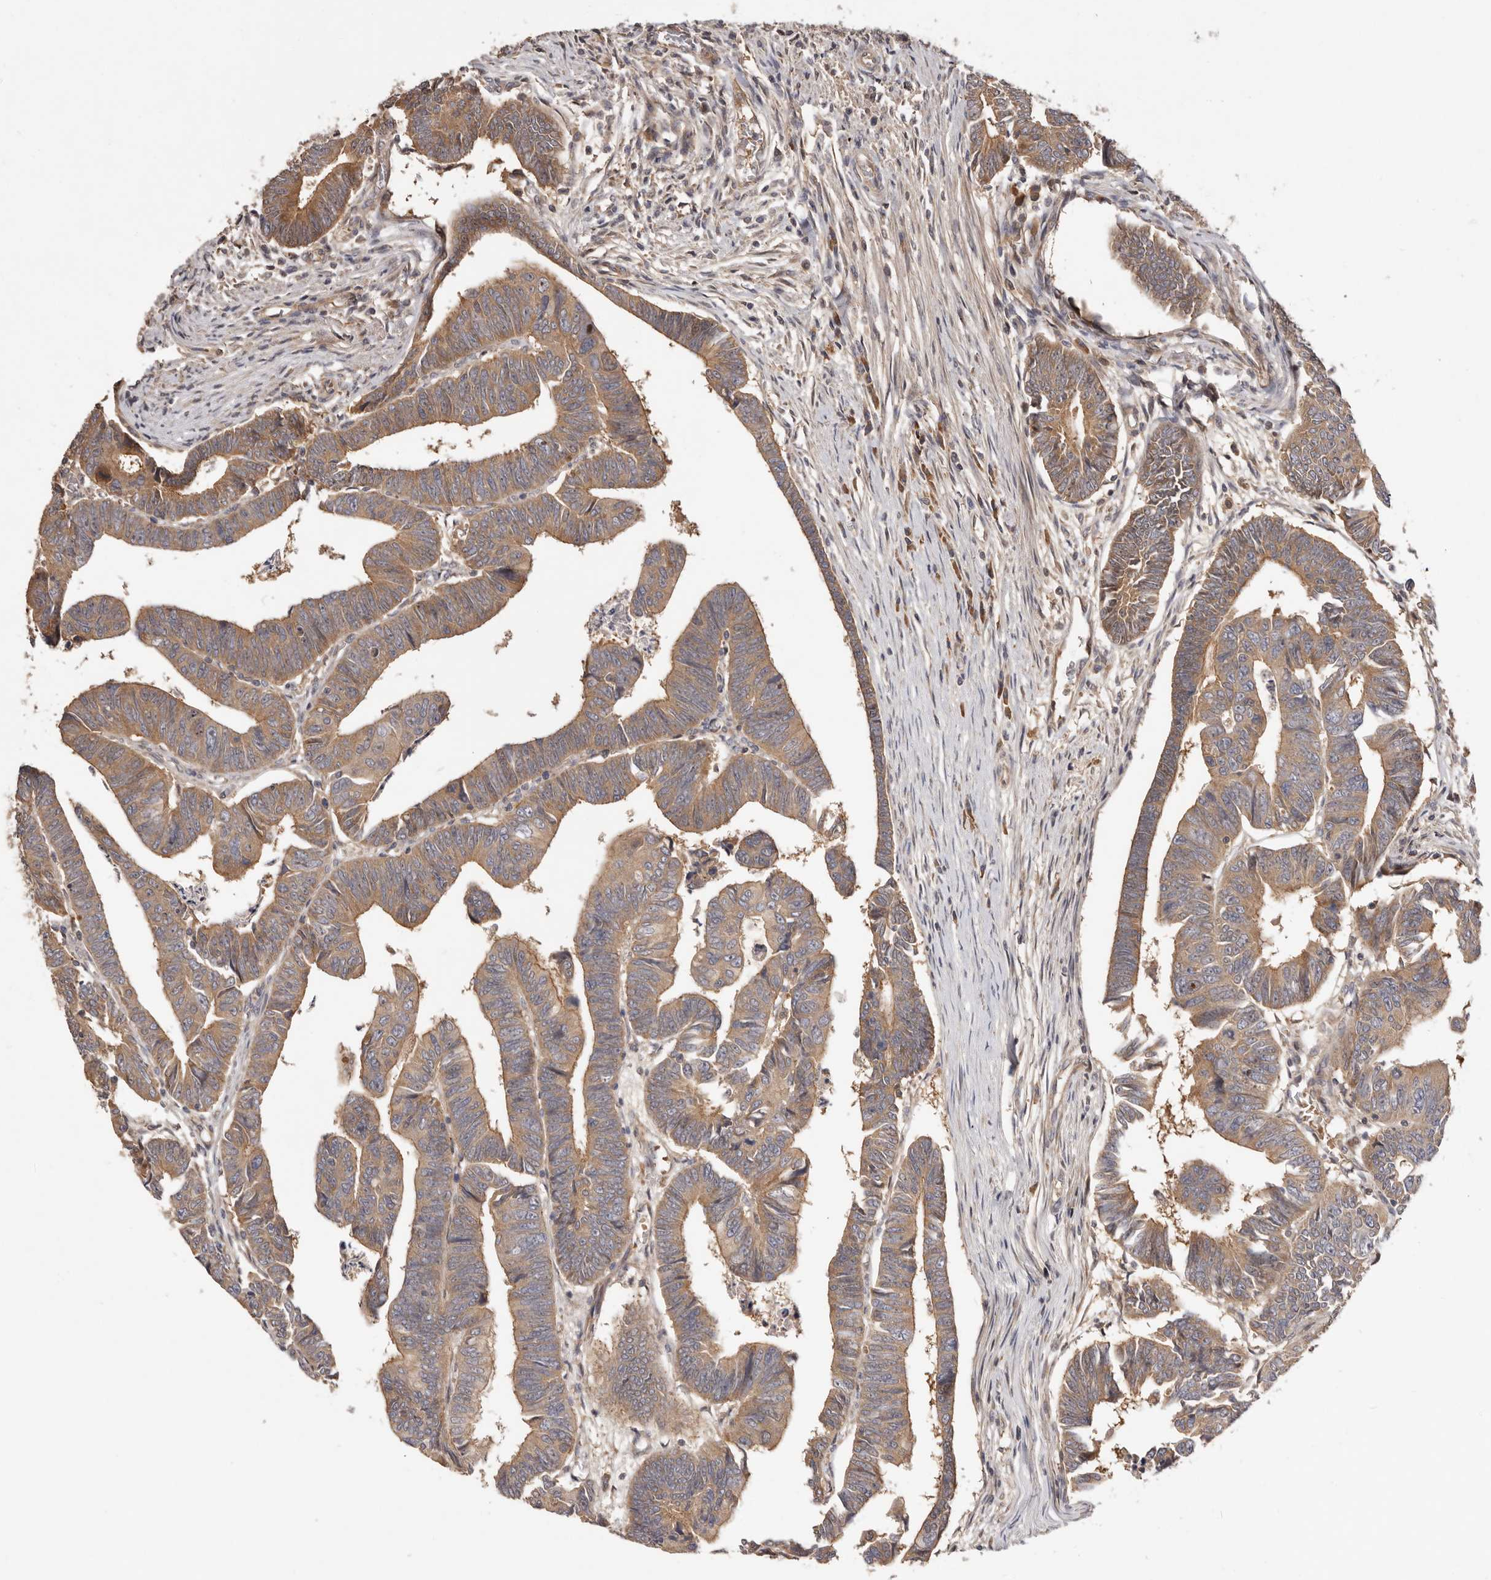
{"staining": {"intensity": "moderate", "quantity": ">75%", "location": "cytoplasmic/membranous"}, "tissue": "colorectal cancer", "cell_type": "Tumor cells", "image_type": "cancer", "snomed": [{"axis": "morphology", "description": "Adenocarcinoma, NOS"}, {"axis": "topography", "description": "Rectum"}], "caption": "DAB immunohistochemical staining of colorectal adenocarcinoma exhibits moderate cytoplasmic/membranous protein positivity in approximately >75% of tumor cells.", "gene": "DOP1A", "patient": {"sex": "female", "age": 65}}